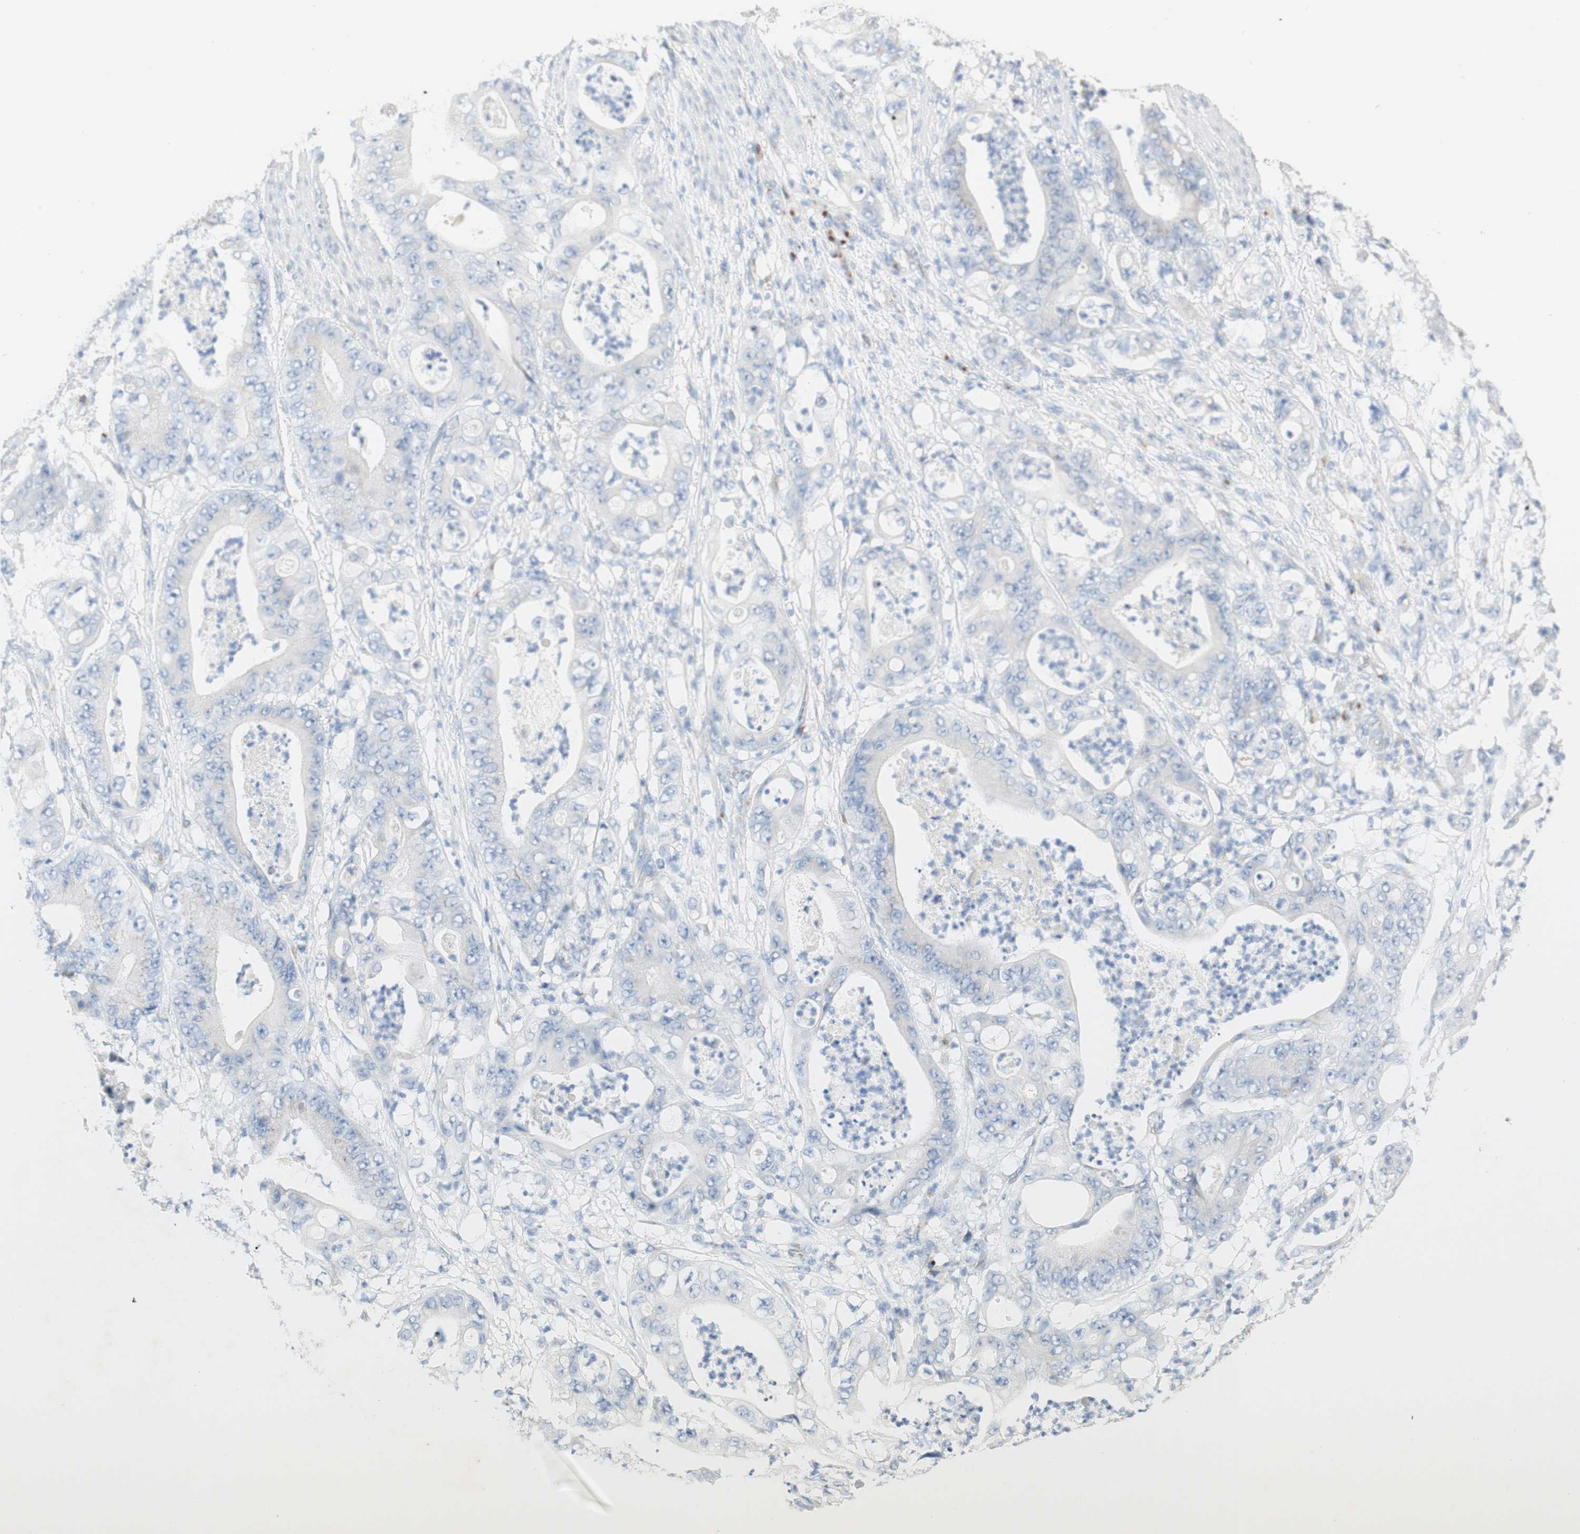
{"staining": {"intensity": "weak", "quantity": "<25%", "location": "cytoplasmic/membranous"}, "tissue": "stomach cancer", "cell_type": "Tumor cells", "image_type": "cancer", "snomed": [{"axis": "morphology", "description": "Adenocarcinoma, NOS"}, {"axis": "topography", "description": "Stomach"}], "caption": "The image exhibits no staining of tumor cells in stomach adenocarcinoma.", "gene": "MANEA", "patient": {"sex": "female", "age": 73}}